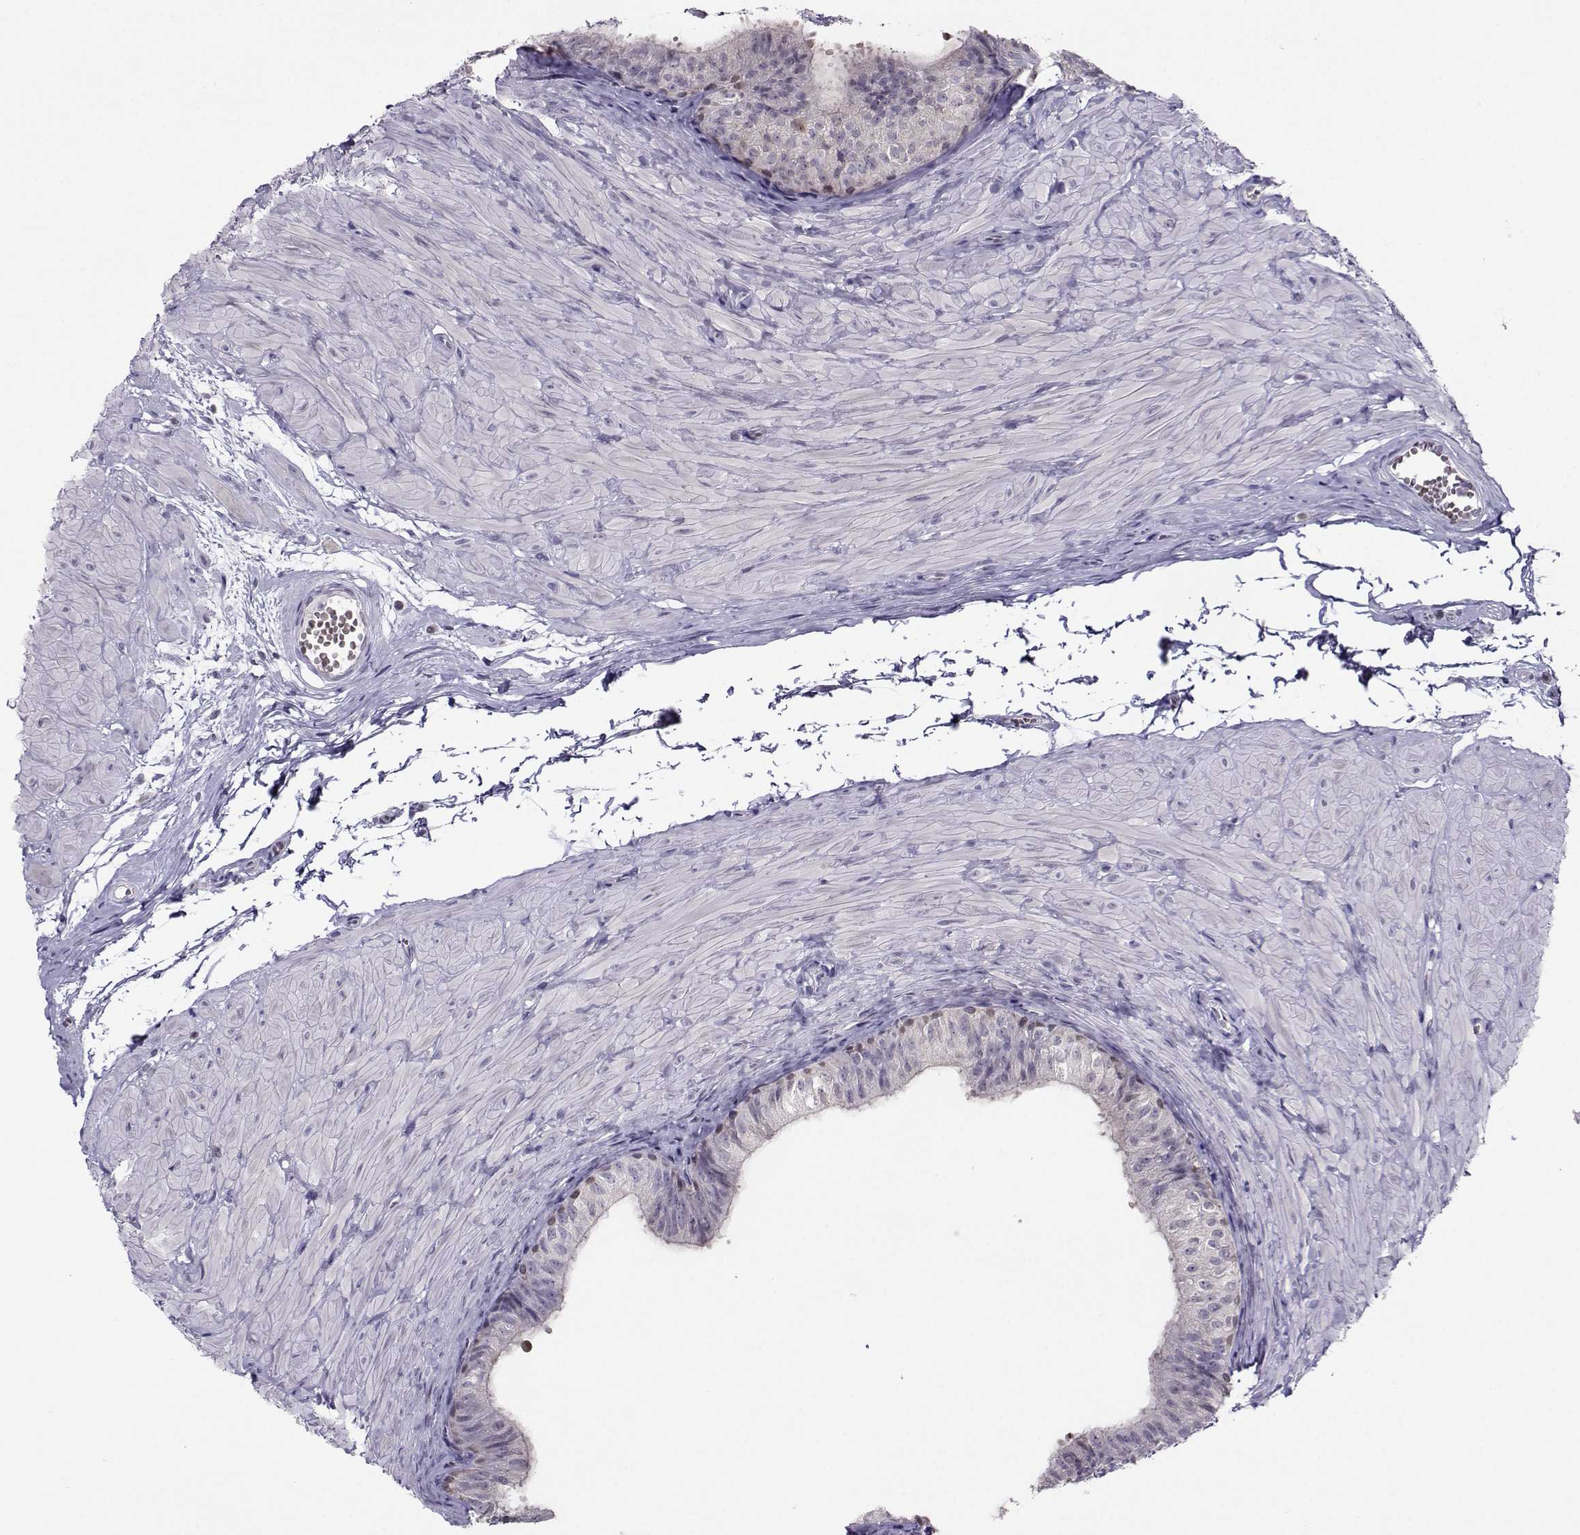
{"staining": {"intensity": "negative", "quantity": "none", "location": "none"}, "tissue": "epididymis", "cell_type": "Glandular cells", "image_type": "normal", "snomed": [{"axis": "morphology", "description": "Normal tissue, NOS"}, {"axis": "topography", "description": "Epididymis"}, {"axis": "topography", "description": "Vas deferens"}], "caption": "Immunohistochemistry micrograph of normal human epididymis stained for a protein (brown), which reveals no expression in glandular cells.", "gene": "PGK1", "patient": {"sex": "male", "age": 23}}